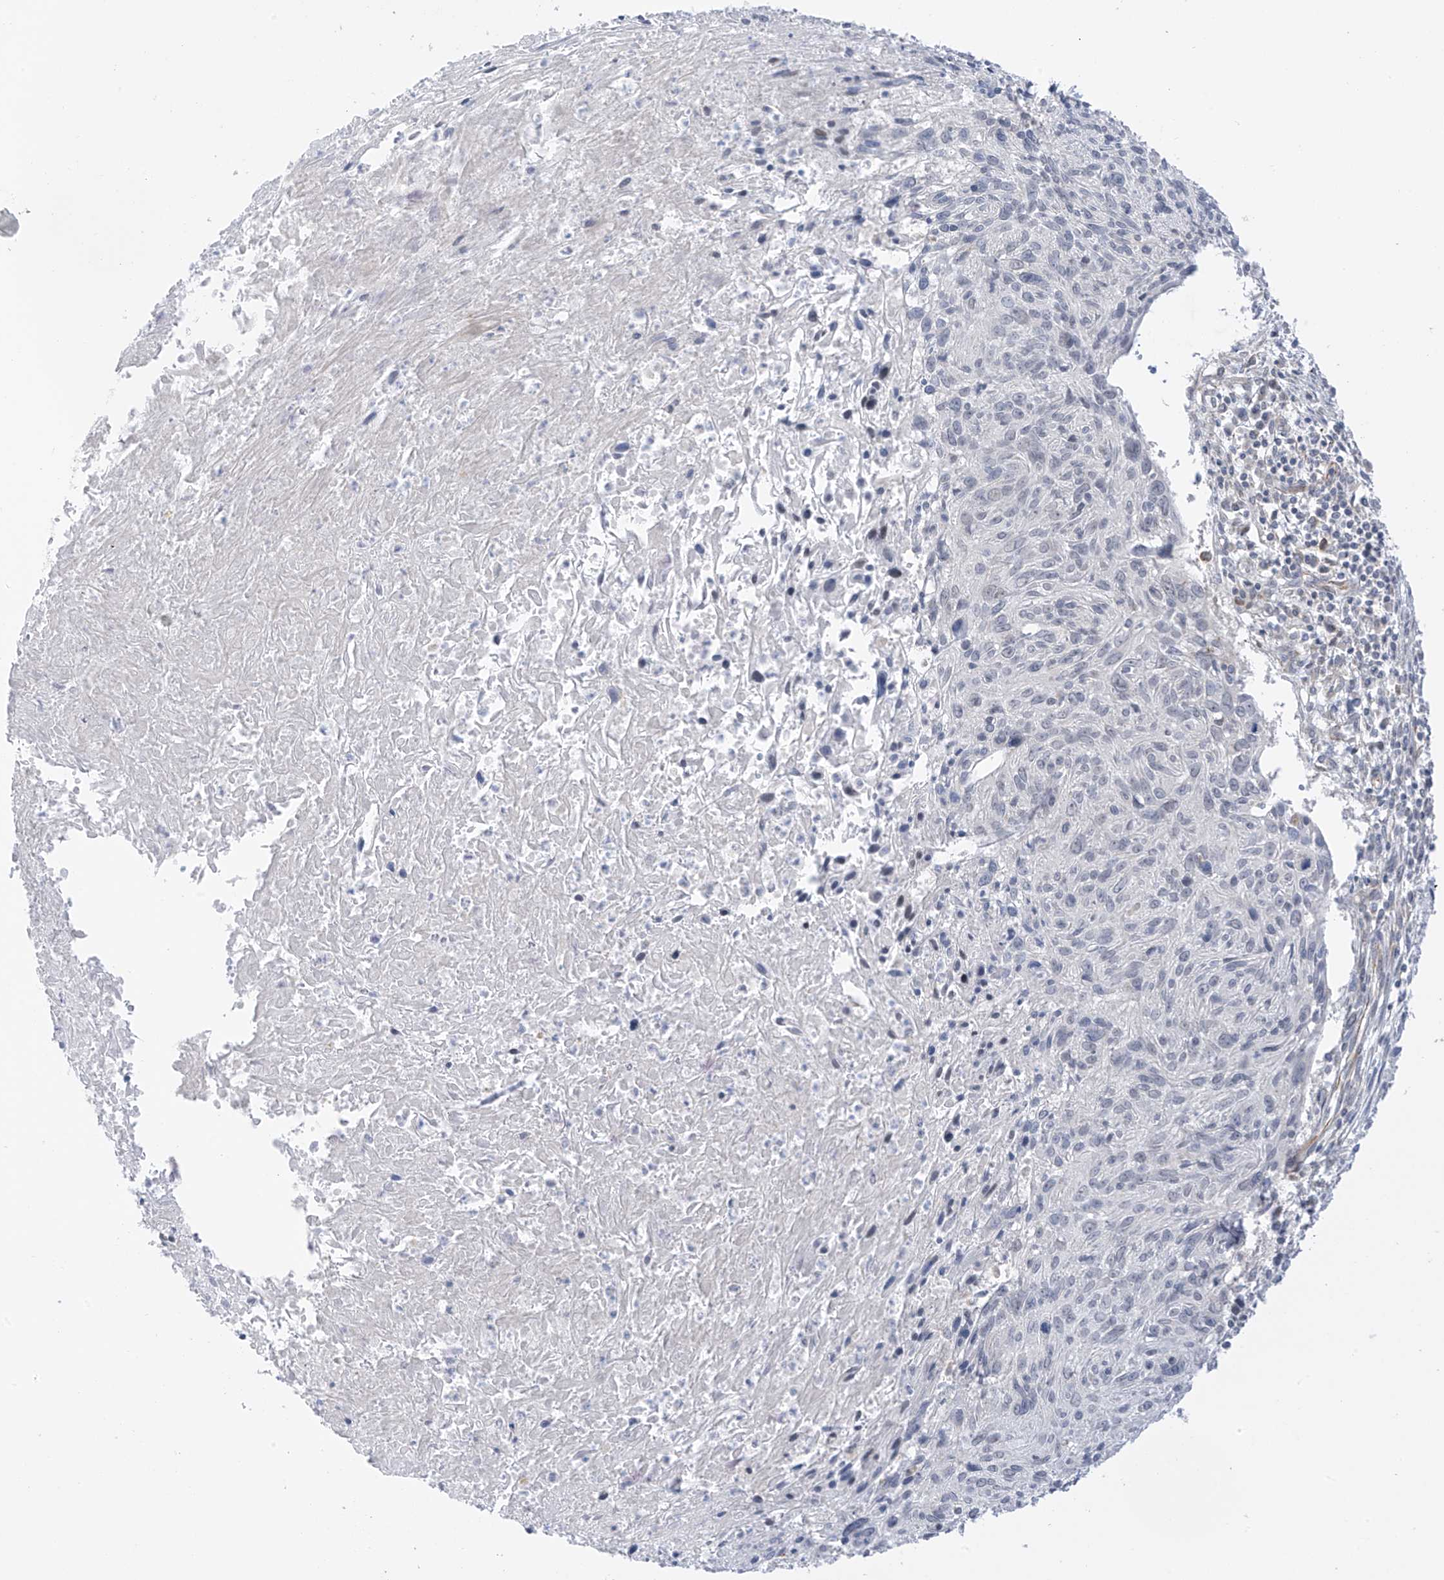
{"staining": {"intensity": "negative", "quantity": "none", "location": "none"}, "tissue": "cervical cancer", "cell_type": "Tumor cells", "image_type": "cancer", "snomed": [{"axis": "morphology", "description": "Squamous cell carcinoma, NOS"}, {"axis": "topography", "description": "Cervix"}], "caption": "DAB immunohistochemical staining of human cervical cancer displays no significant staining in tumor cells.", "gene": "HS6ST2", "patient": {"sex": "female", "age": 51}}